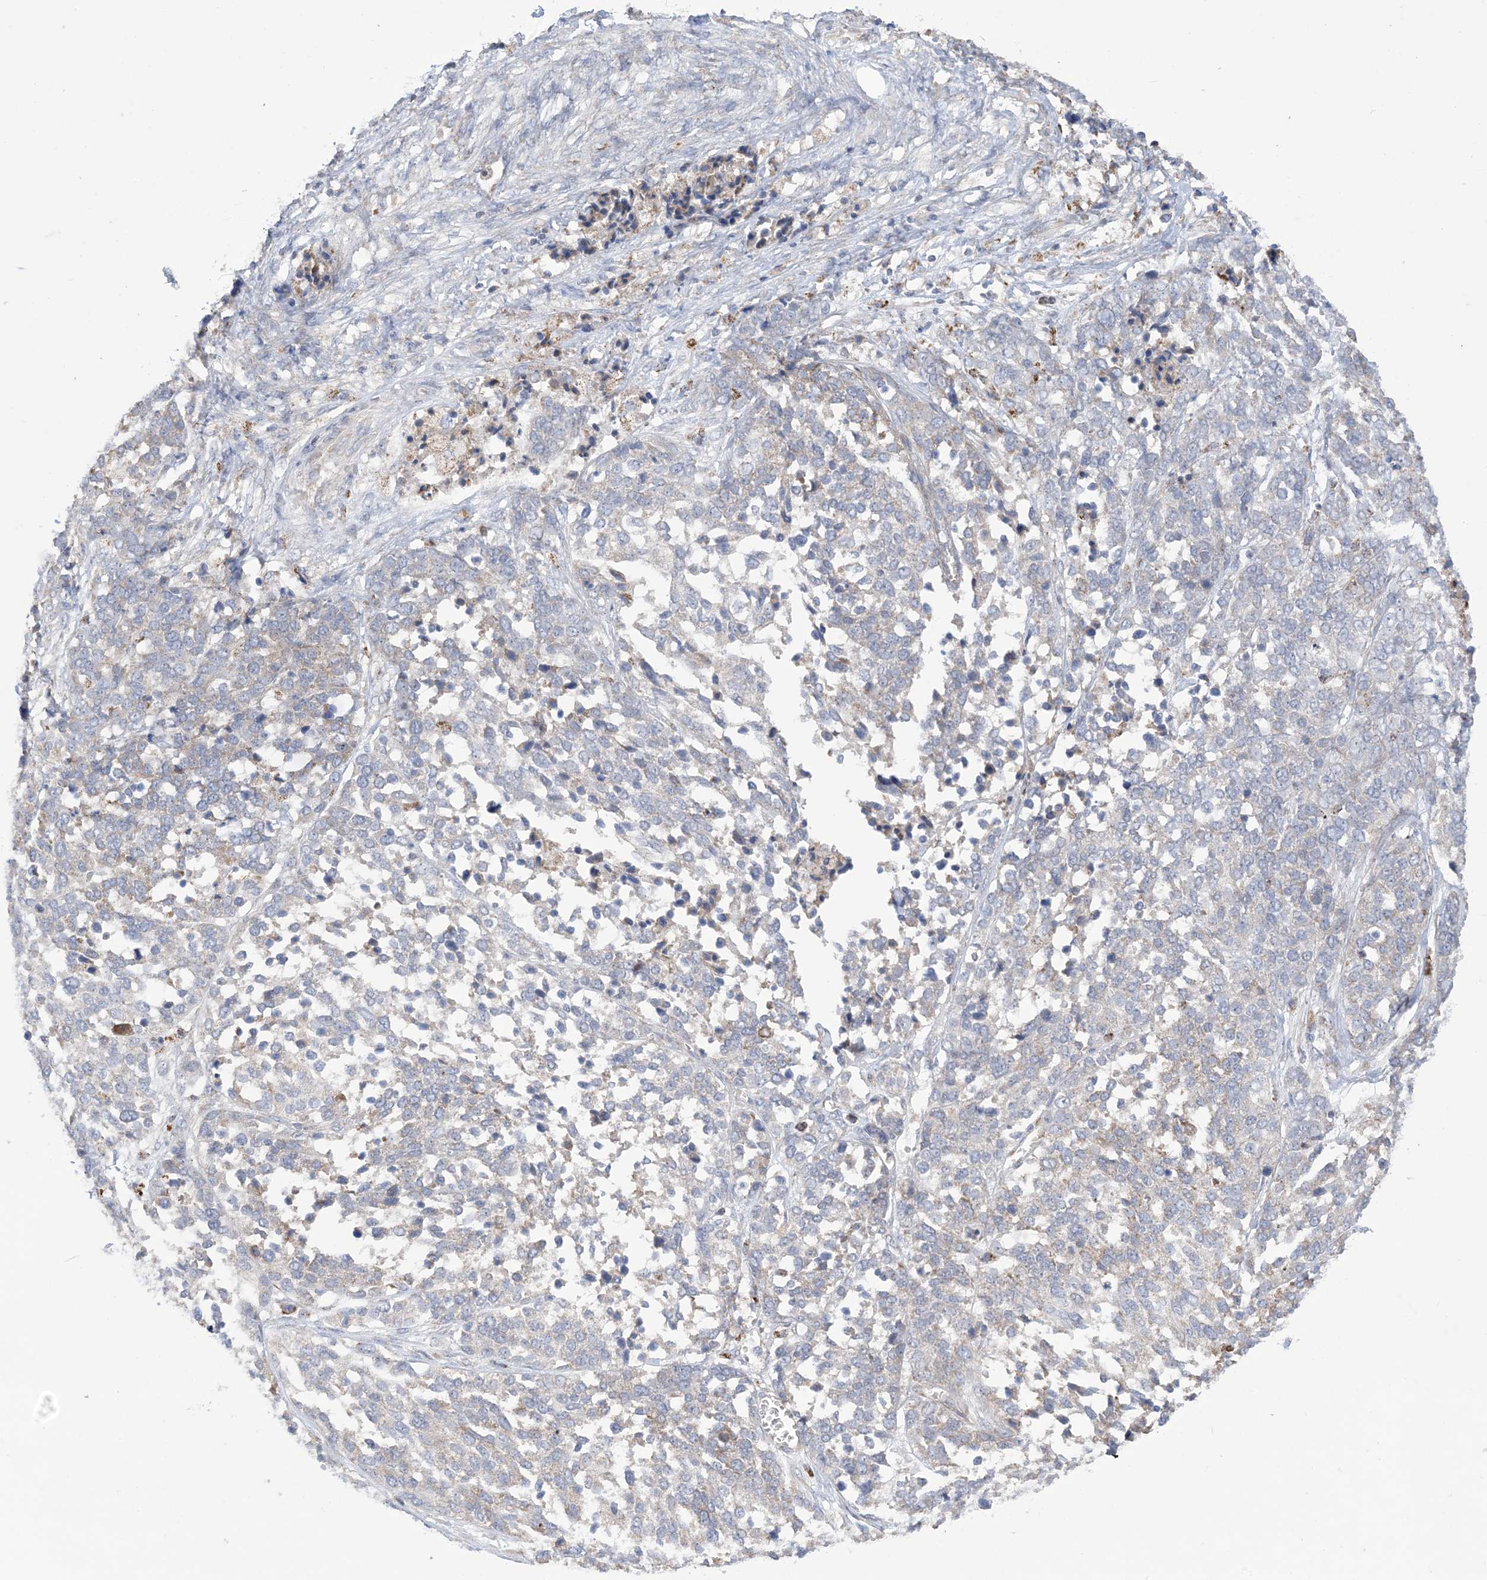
{"staining": {"intensity": "weak", "quantity": "<25%", "location": "cytoplasmic/membranous"}, "tissue": "ovarian cancer", "cell_type": "Tumor cells", "image_type": "cancer", "snomed": [{"axis": "morphology", "description": "Cystadenocarcinoma, serous, NOS"}, {"axis": "topography", "description": "Ovary"}], "caption": "There is no significant positivity in tumor cells of serous cystadenocarcinoma (ovarian).", "gene": "CLEC16A", "patient": {"sex": "female", "age": 44}}